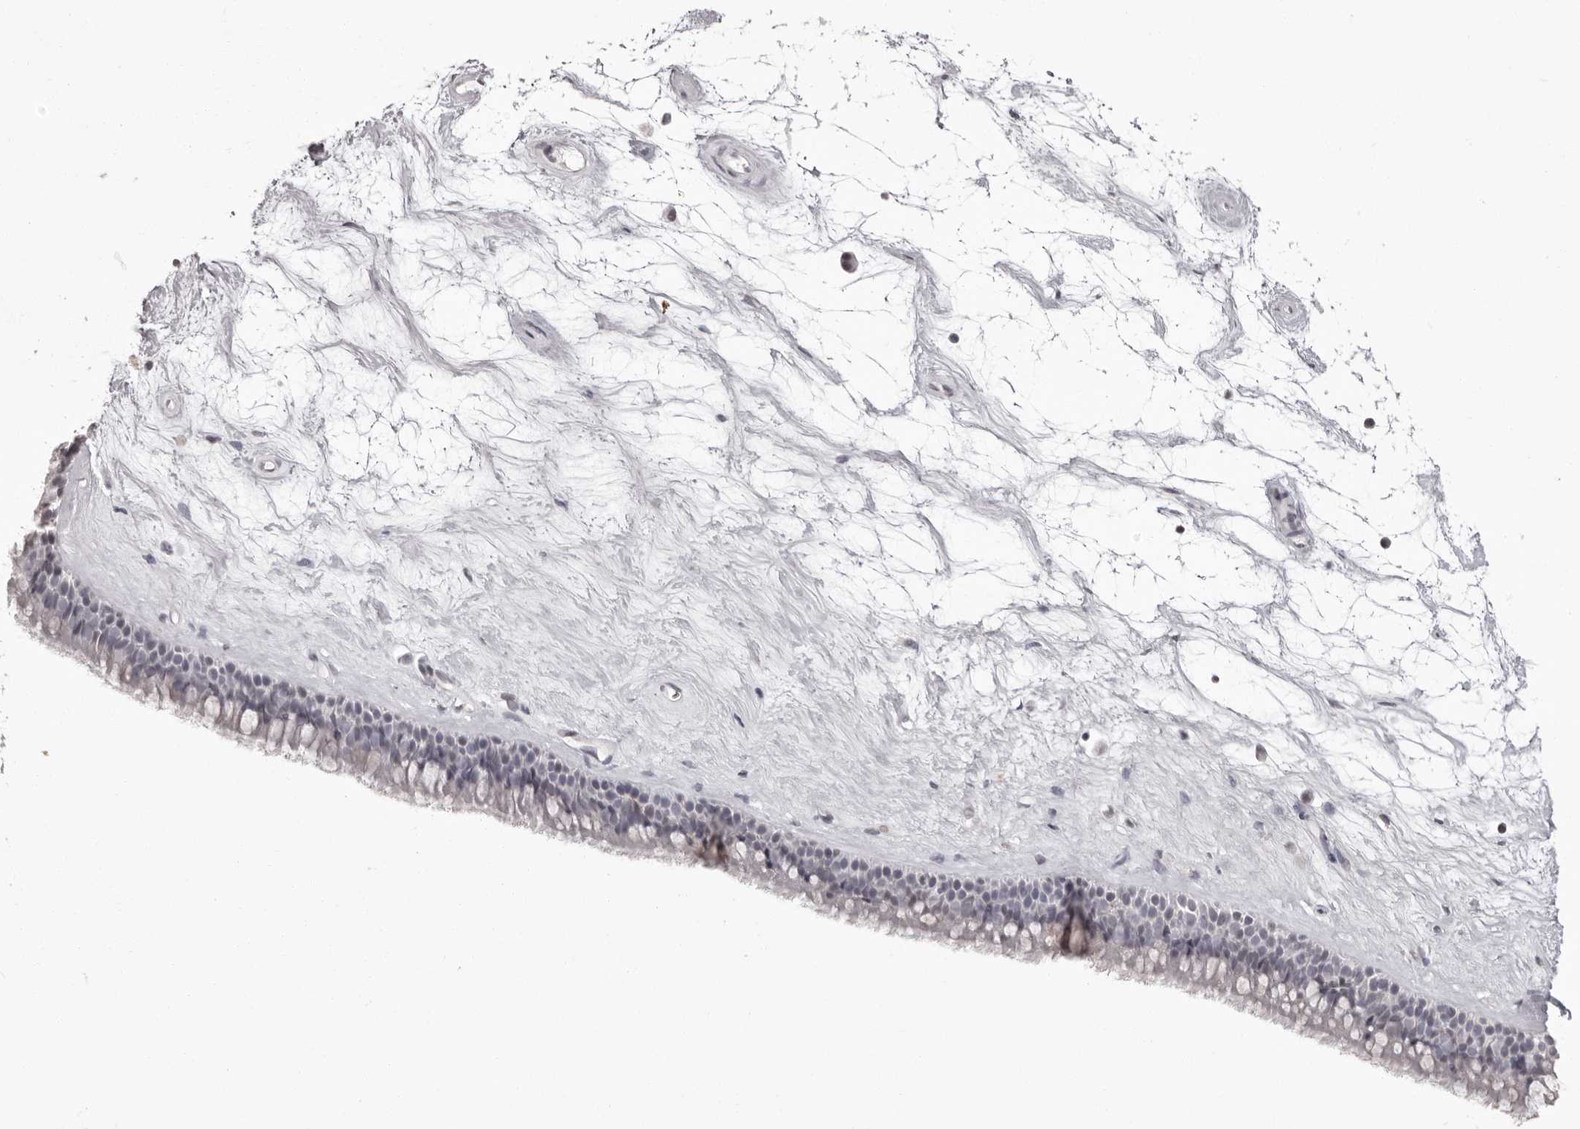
{"staining": {"intensity": "negative", "quantity": "none", "location": "none"}, "tissue": "nasopharynx", "cell_type": "Respiratory epithelial cells", "image_type": "normal", "snomed": [{"axis": "morphology", "description": "Normal tissue, NOS"}, {"axis": "topography", "description": "Nasopharynx"}], "caption": "Human nasopharynx stained for a protein using IHC exhibits no staining in respiratory epithelial cells.", "gene": "C8orf74", "patient": {"sex": "male", "age": 64}}